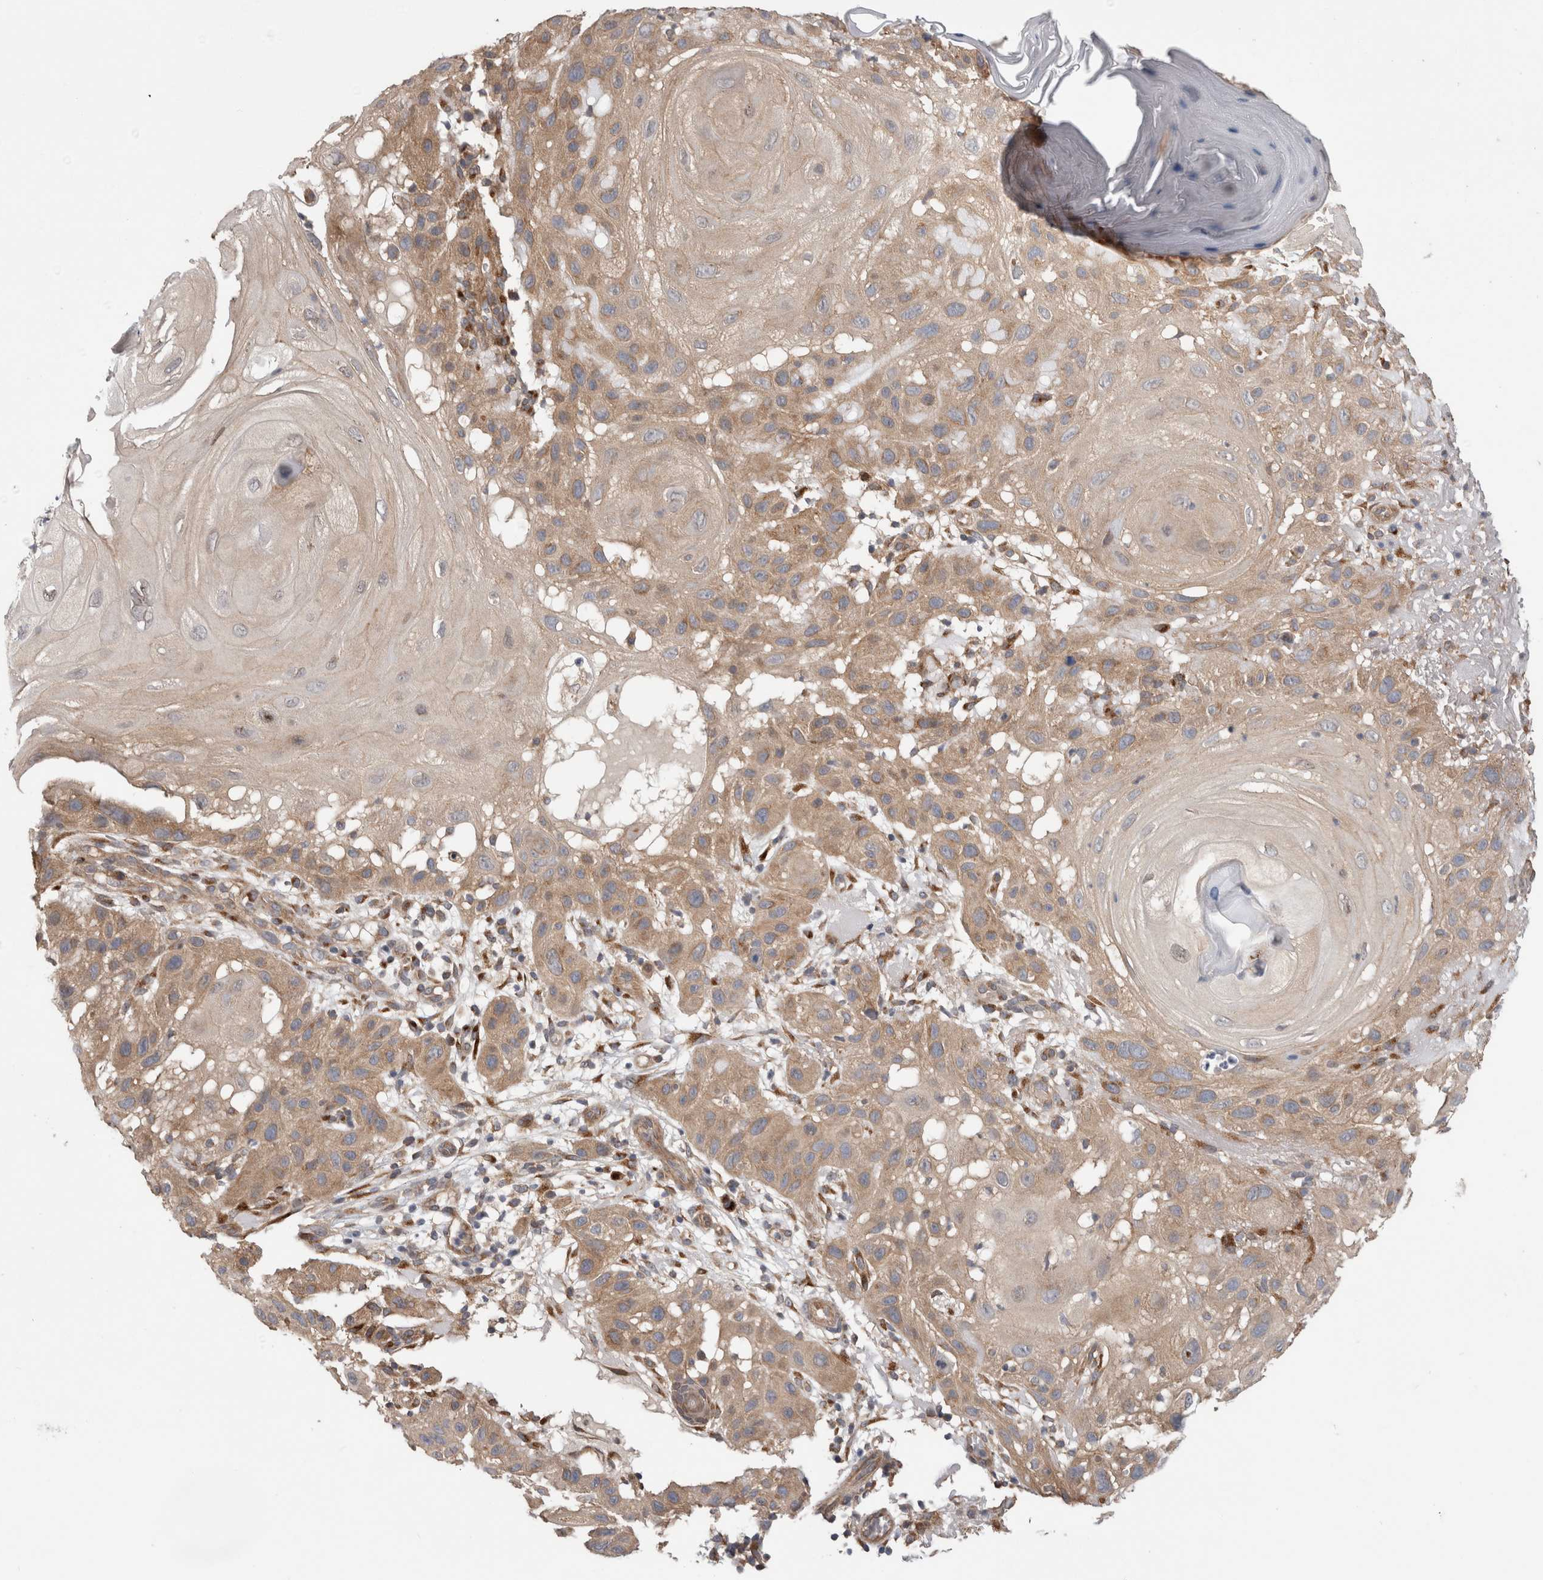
{"staining": {"intensity": "moderate", "quantity": ">75%", "location": "cytoplasmic/membranous"}, "tissue": "skin cancer", "cell_type": "Tumor cells", "image_type": "cancer", "snomed": [{"axis": "morphology", "description": "Squamous cell carcinoma, NOS"}, {"axis": "topography", "description": "Skin"}], "caption": "DAB (3,3'-diaminobenzidine) immunohistochemical staining of human skin cancer displays moderate cytoplasmic/membranous protein positivity in approximately >75% of tumor cells. The staining was performed using DAB to visualize the protein expression in brown, while the nuclei were stained in blue with hematoxylin (Magnification: 20x).", "gene": "TRIM5", "patient": {"sex": "female", "age": 96}}